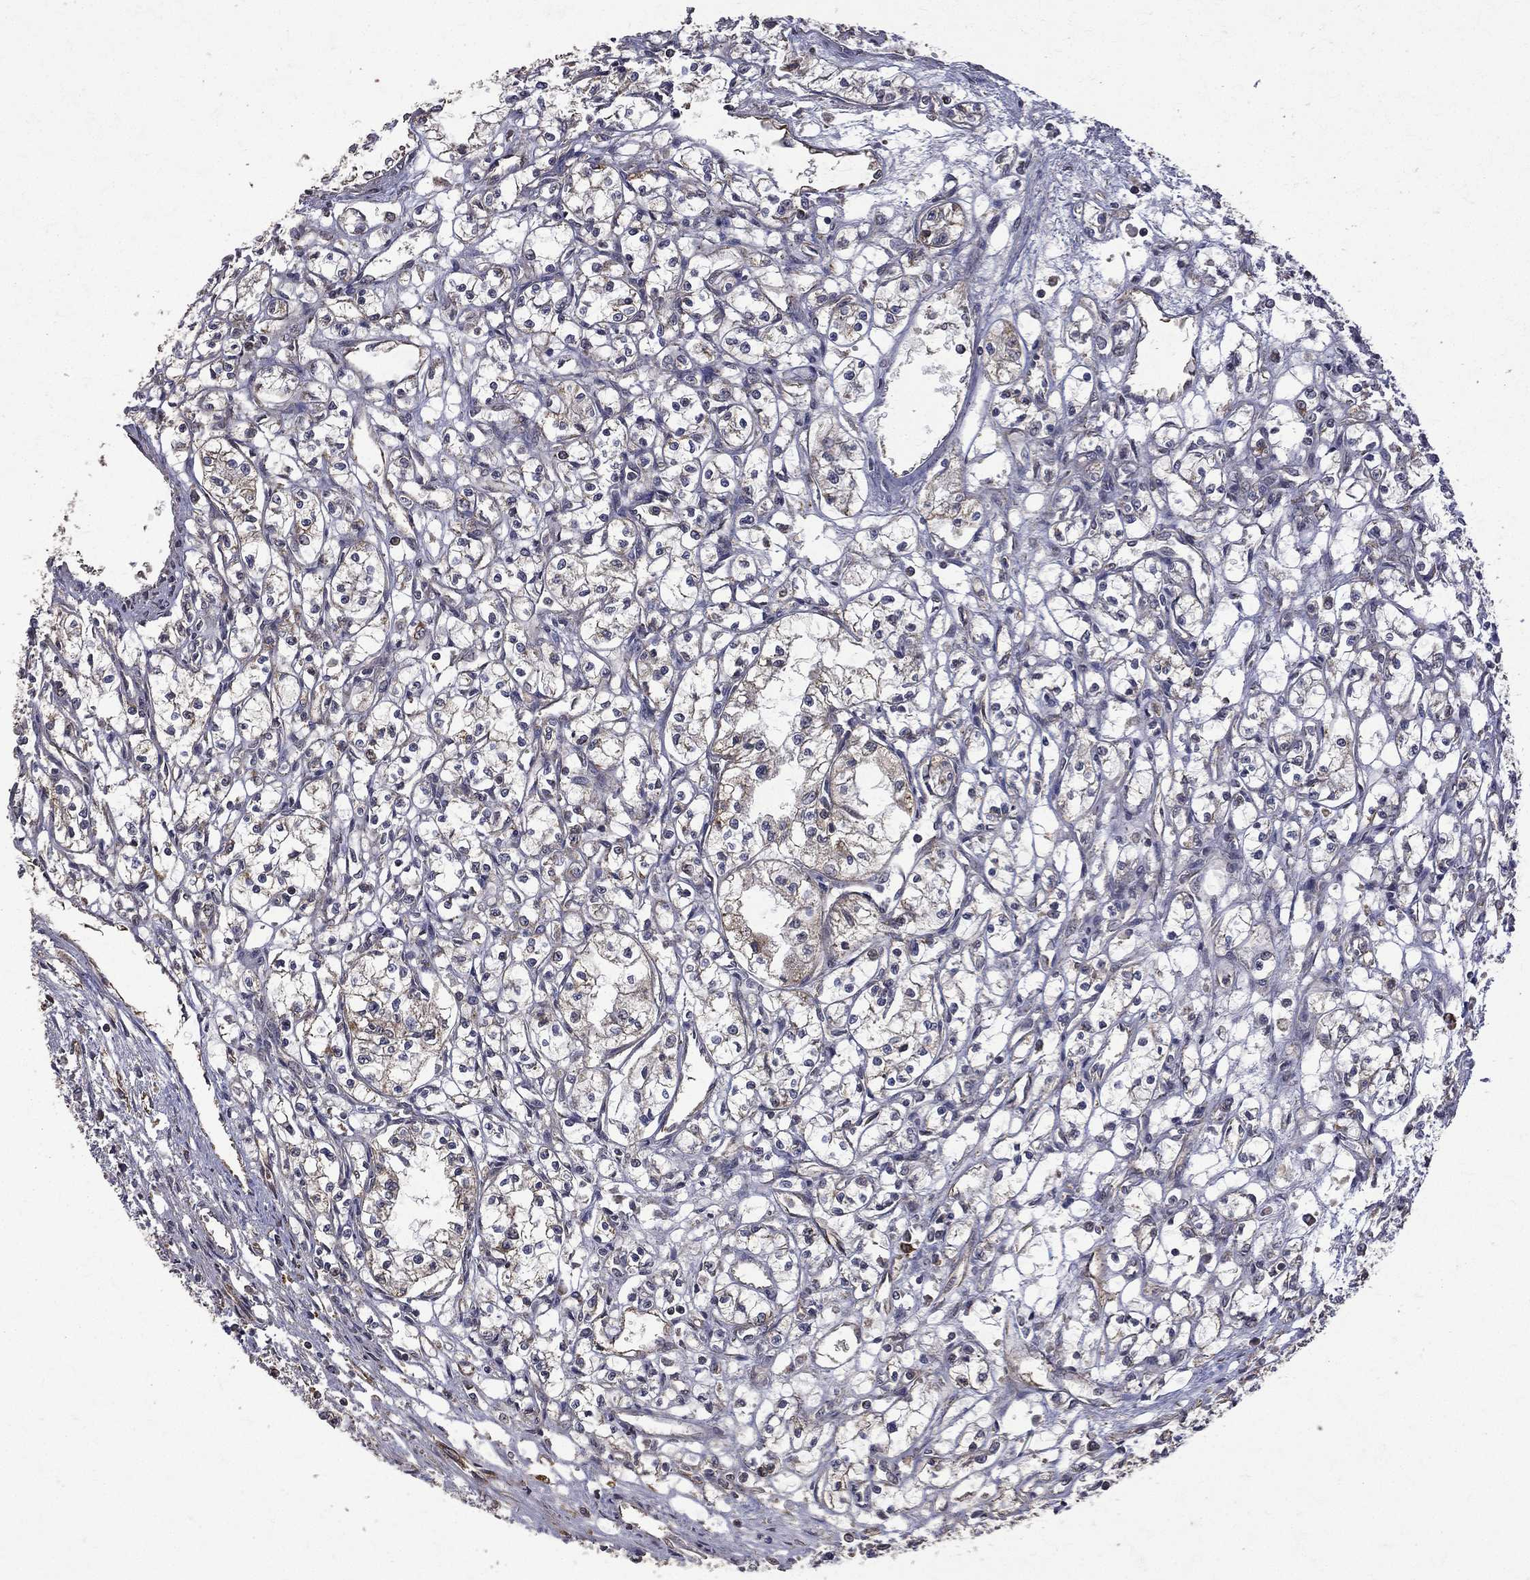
{"staining": {"intensity": "weak", "quantity": "<25%", "location": "cytoplasmic/membranous"}, "tissue": "renal cancer", "cell_type": "Tumor cells", "image_type": "cancer", "snomed": [{"axis": "morphology", "description": "Adenocarcinoma, NOS"}, {"axis": "topography", "description": "Kidney"}], "caption": "Tumor cells show no significant expression in renal cancer (adenocarcinoma).", "gene": "RPGR", "patient": {"sex": "male", "age": 56}}